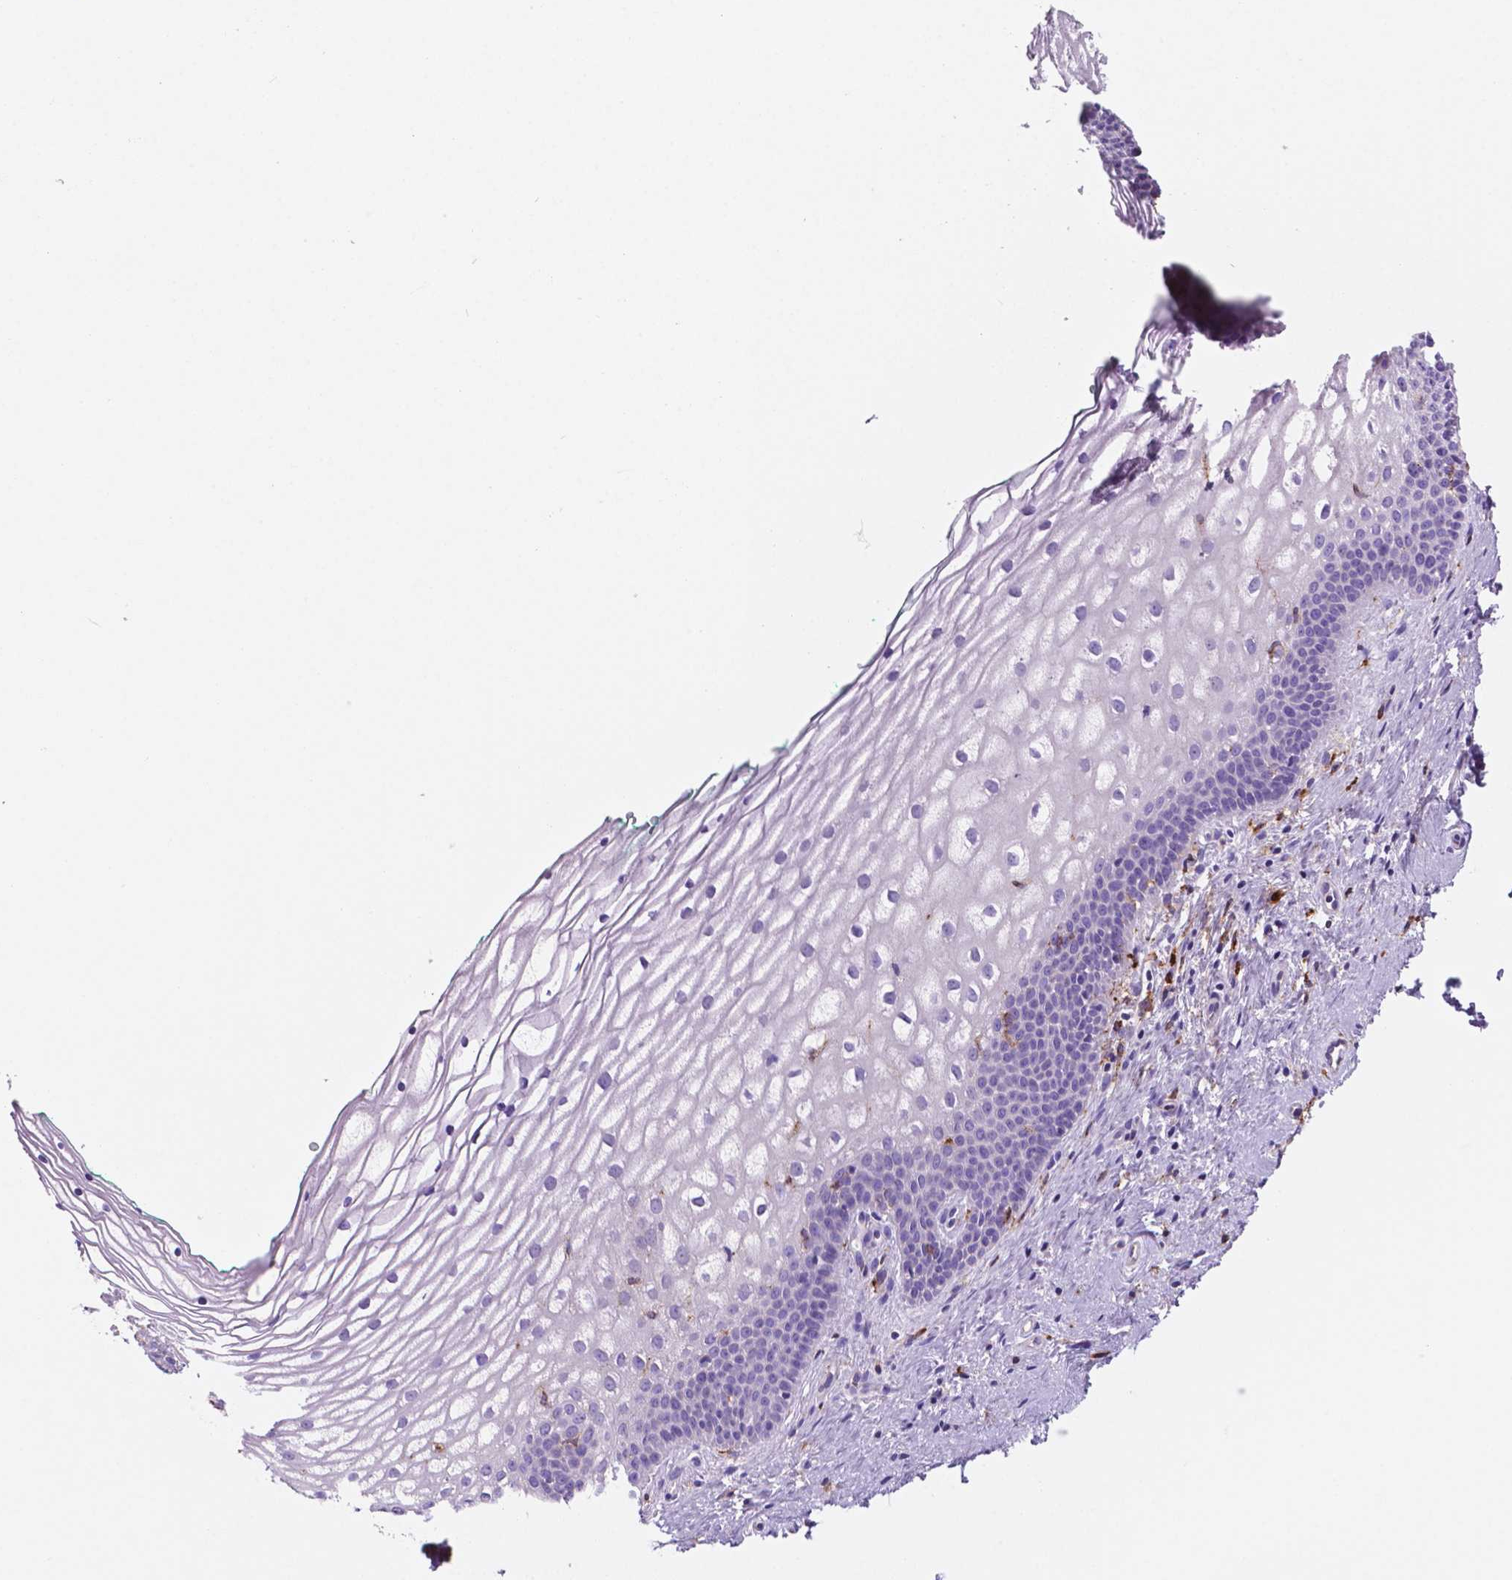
{"staining": {"intensity": "negative", "quantity": "none", "location": "none"}, "tissue": "vagina", "cell_type": "Squamous epithelial cells", "image_type": "normal", "snomed": [{"axis": "morphology", "description": "Normal tissue, NOS"}, {"axis": "topography", "description": "Vagina"}], "caption": "Protein analysis of normal vagina displays no significant staining in squamous epithelial cells. (Stains: DAB immunohistochemistry (IHC) with hematoxylin counter stain, Microscopy: brightfield microscopy at high magnification).", "gene": "MKRN2OS", "patient": {"sex": "female", "age": 44}}